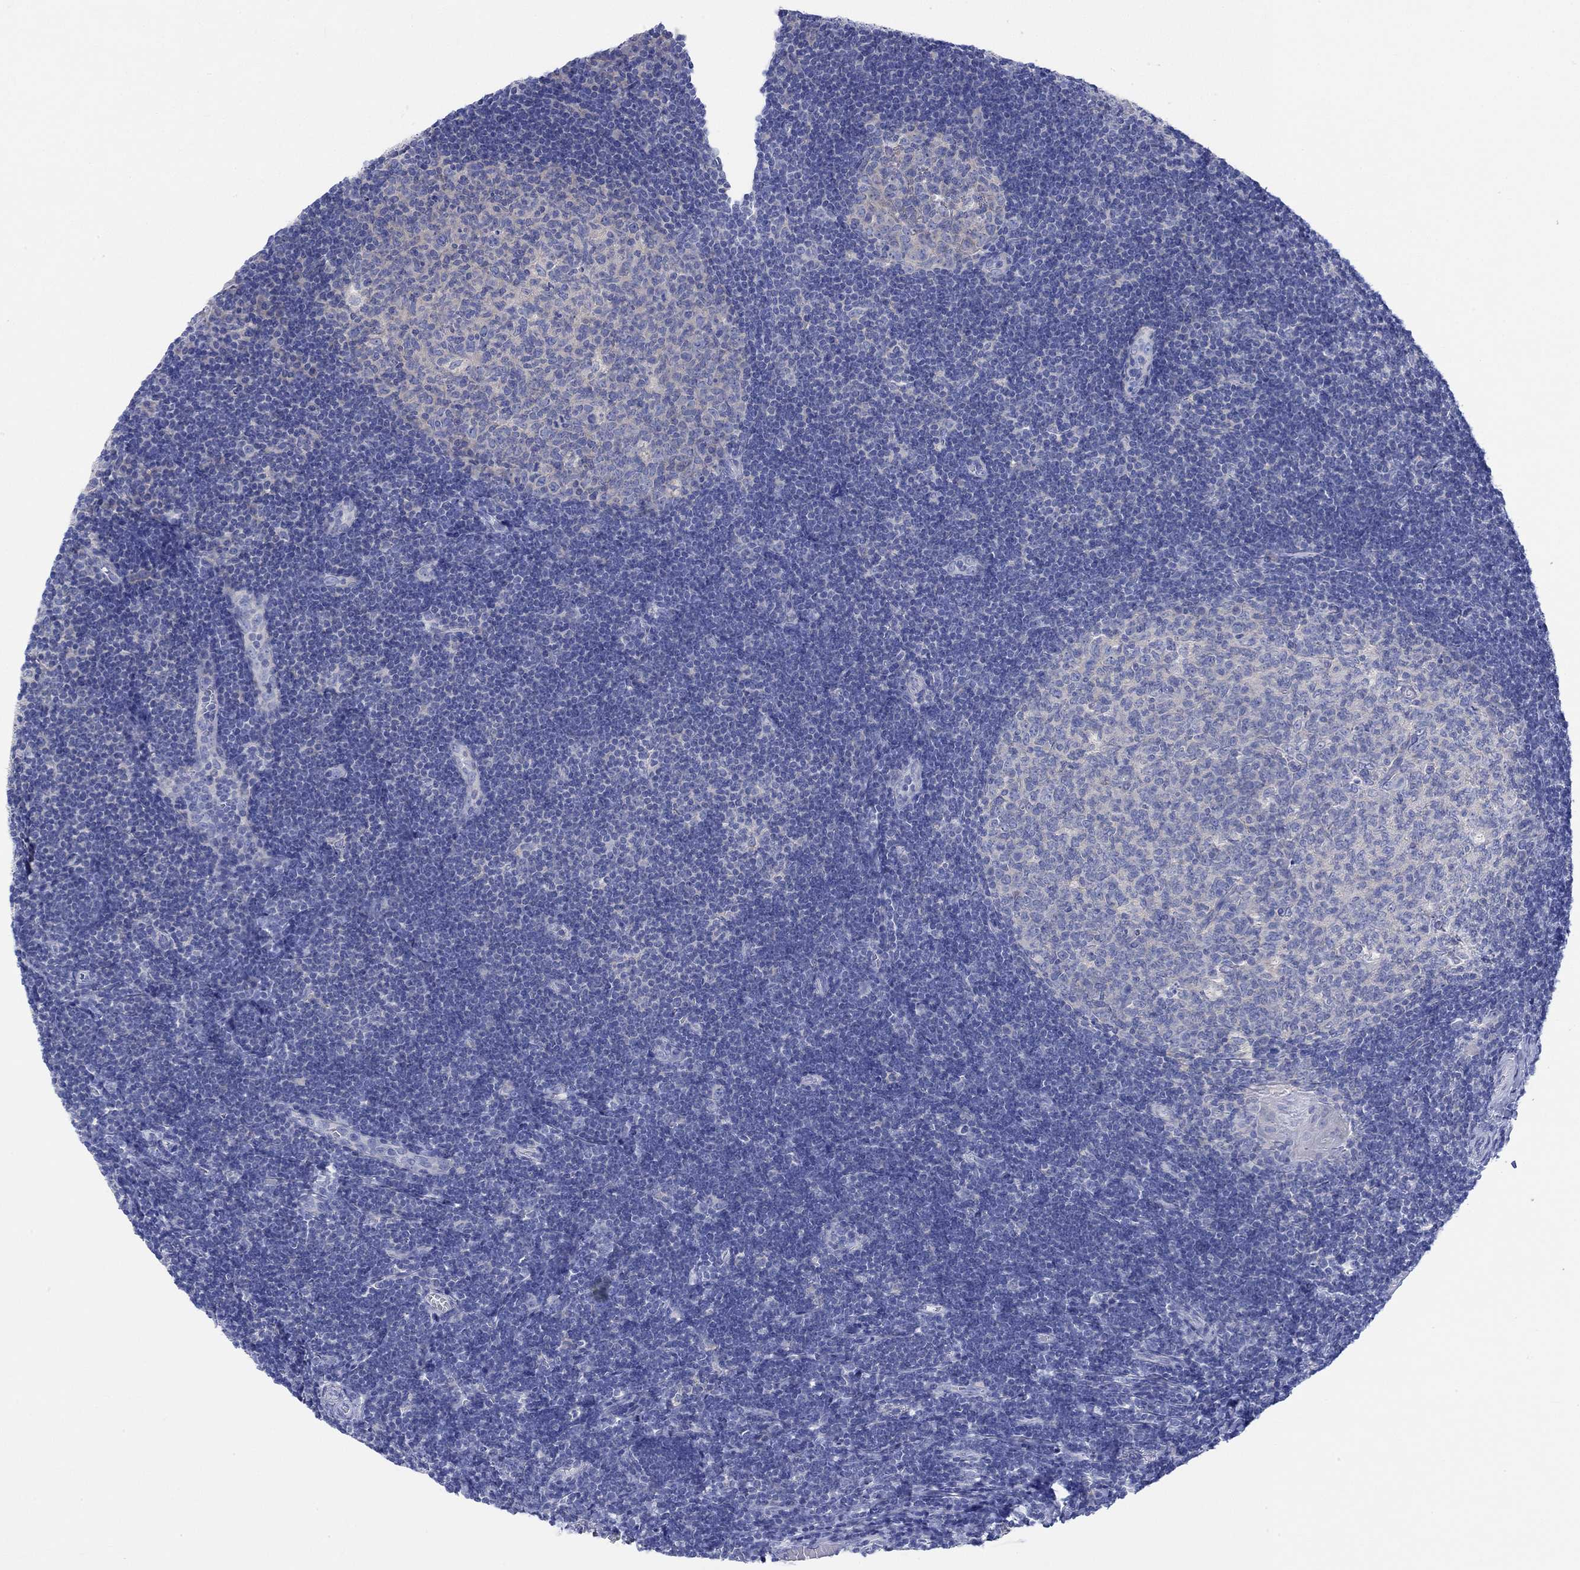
{"staining": {"intensity": "negative", "quantity": "none", "location": "none"}, "tissue": "tonsil", "cell_type": "Germinal center cells", "image_type": "normal", "snomed": [{"axis": "morphology", "description": "Normal tissue, NOS"}, {"axis": "topography", "description": "Tonsil"}], "caption": "An immunohistochemistry (IHC) image of benign tonsil is shown. There is no staining in germinal center cells of tonsil. (DAB IHC, high magnification).", "gene": "REEP6", "patient": {"sex": "female", "age": 13}}